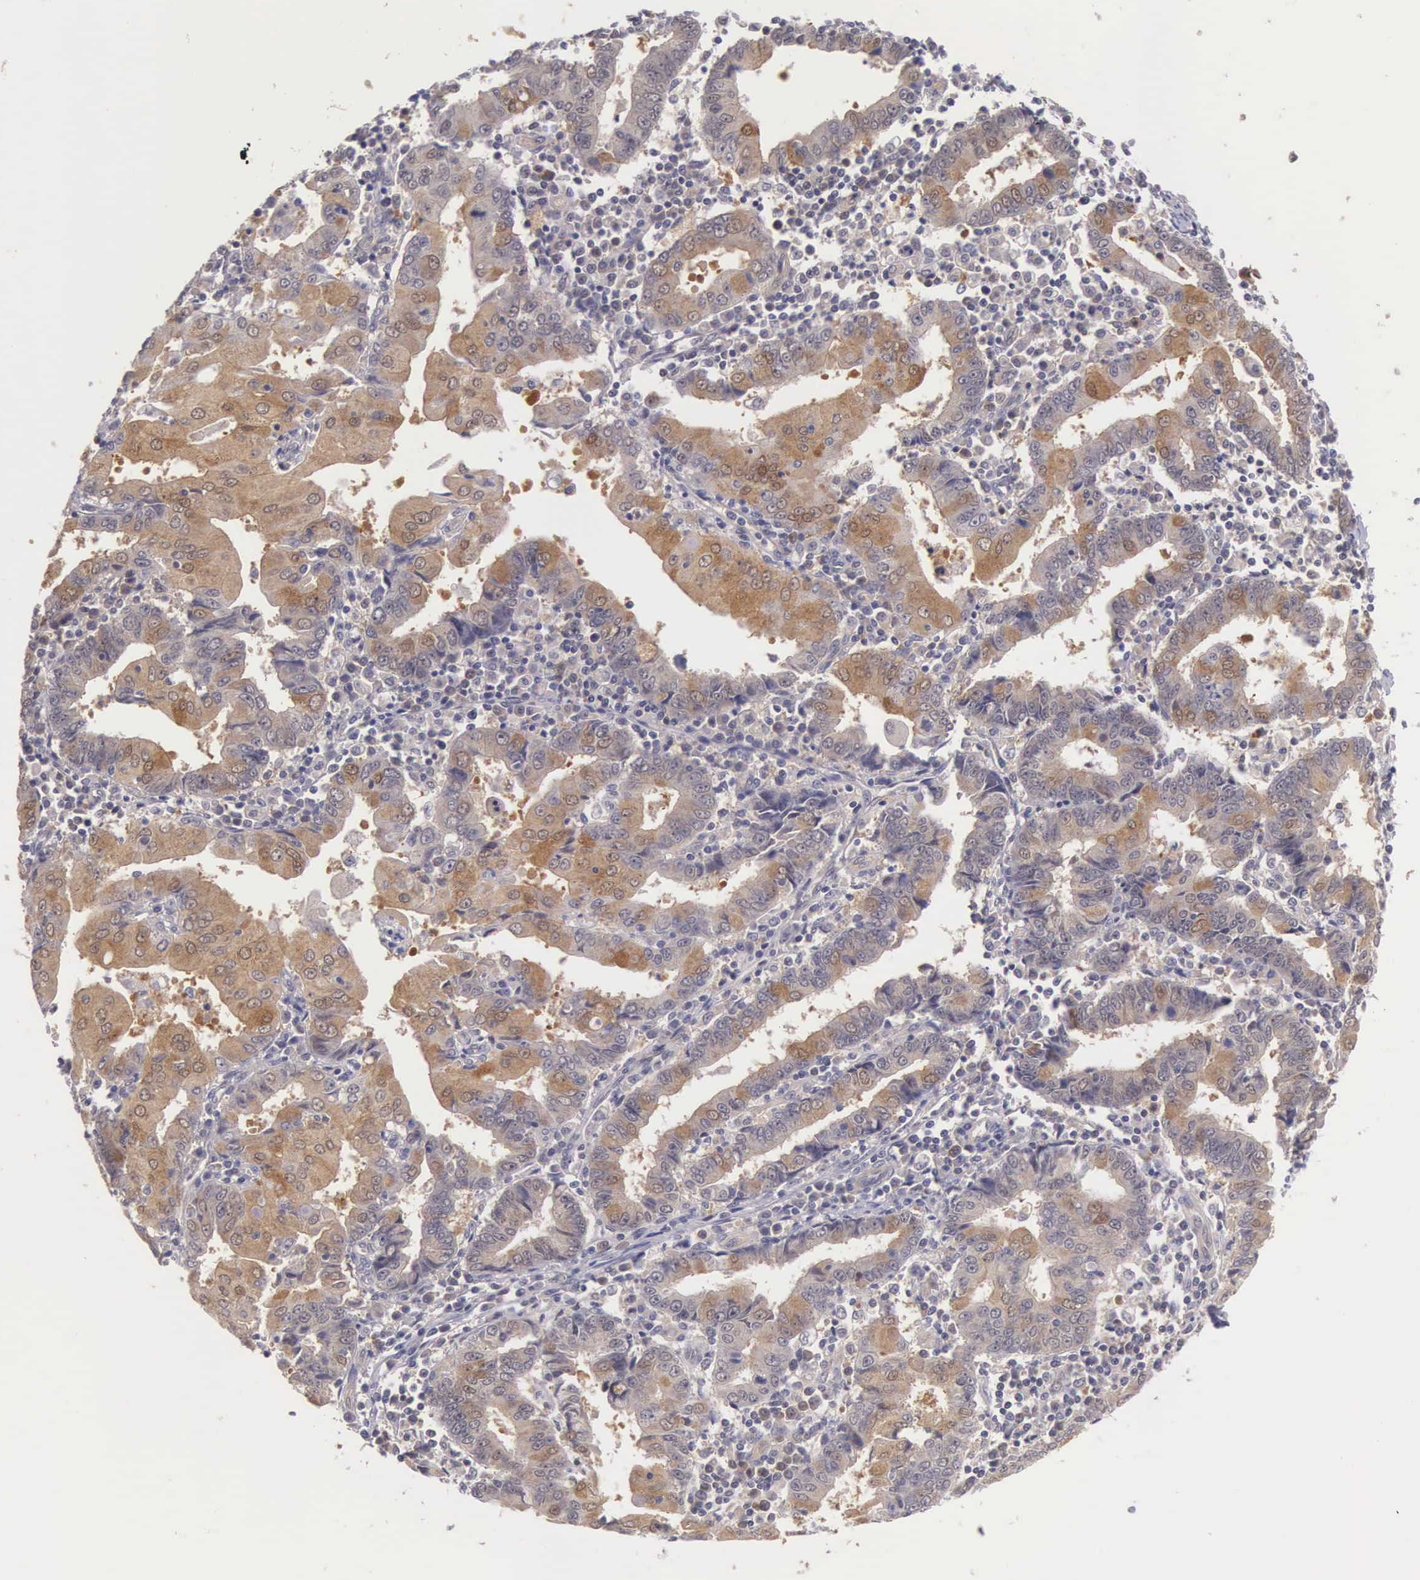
{"staining": {"intensity": "moderate", "quantity": "25%-75%", "location": "cytoplasmic/membranous"}, "tissue": "endometrial cancer", "cell_type": "Tumor cells", "image_type": "cancer", "snomed": [{"axis": "morphology", "description": "Adenocarcinoma, NOS"}, {"axis": "topography", "description": "Endometrium"}], "caption": "A micrograph of human endometrial adenocarcinoma stained for a protein exhibits moderate cytoplasmic/membranous brown staining in tumor cells.", "gene": "IGBP1", "patient": {"sex": "female", "age": 75}}